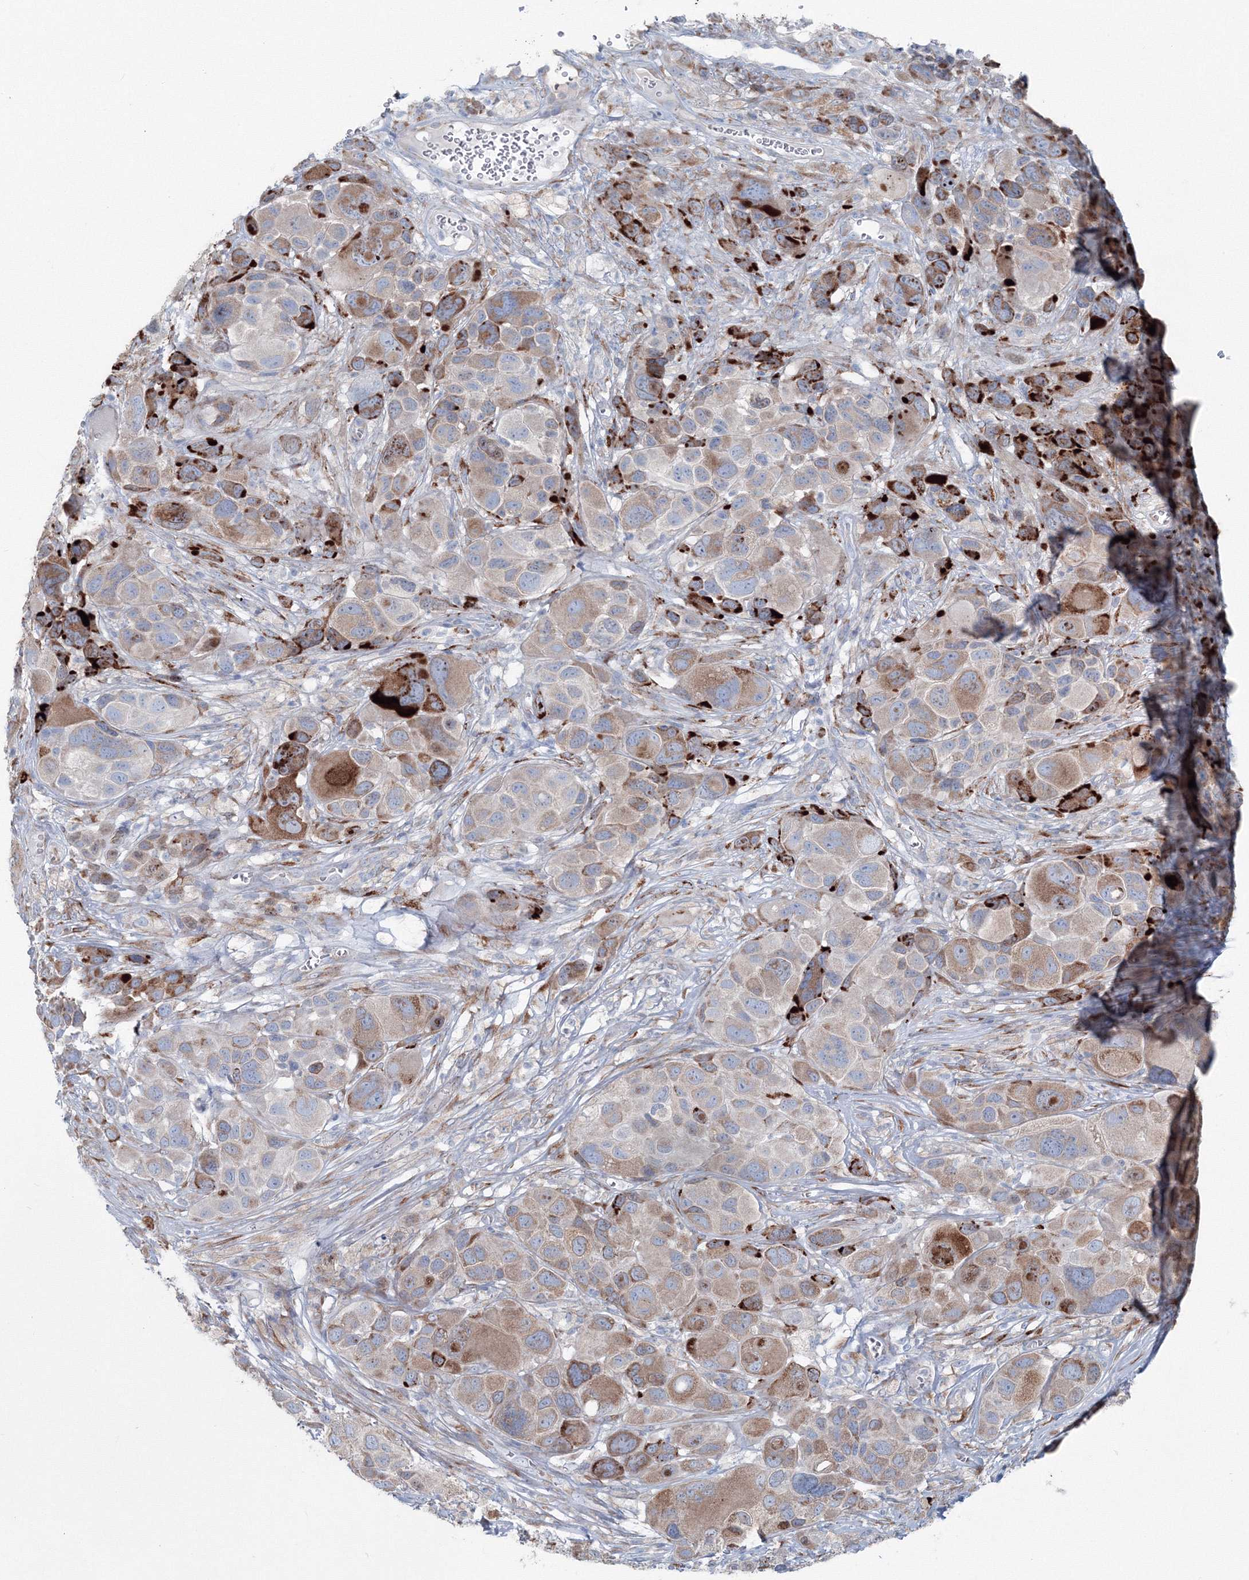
{"staining": {"intensity": "moderate", "quantity": "<25%", "location": "cytoplasmic/membranous"}, "tissue": "melanoma", "cell_type": "Tumor cells", "image_type": "cancer", "snomed": [{"axis": "morphology", "description": "Malignant melanoma, NOS"}, {"axis": "topography", "description": "Skin of trunk"}], "caption": "This is a histology image of immunohistochemistry (IHC) staining of melanoma, which shows moderate expression in the cytoplasmic/membranous of tumor cells.", "gene": "RCN1", "patient": {"sex": "male", "age": 71}}